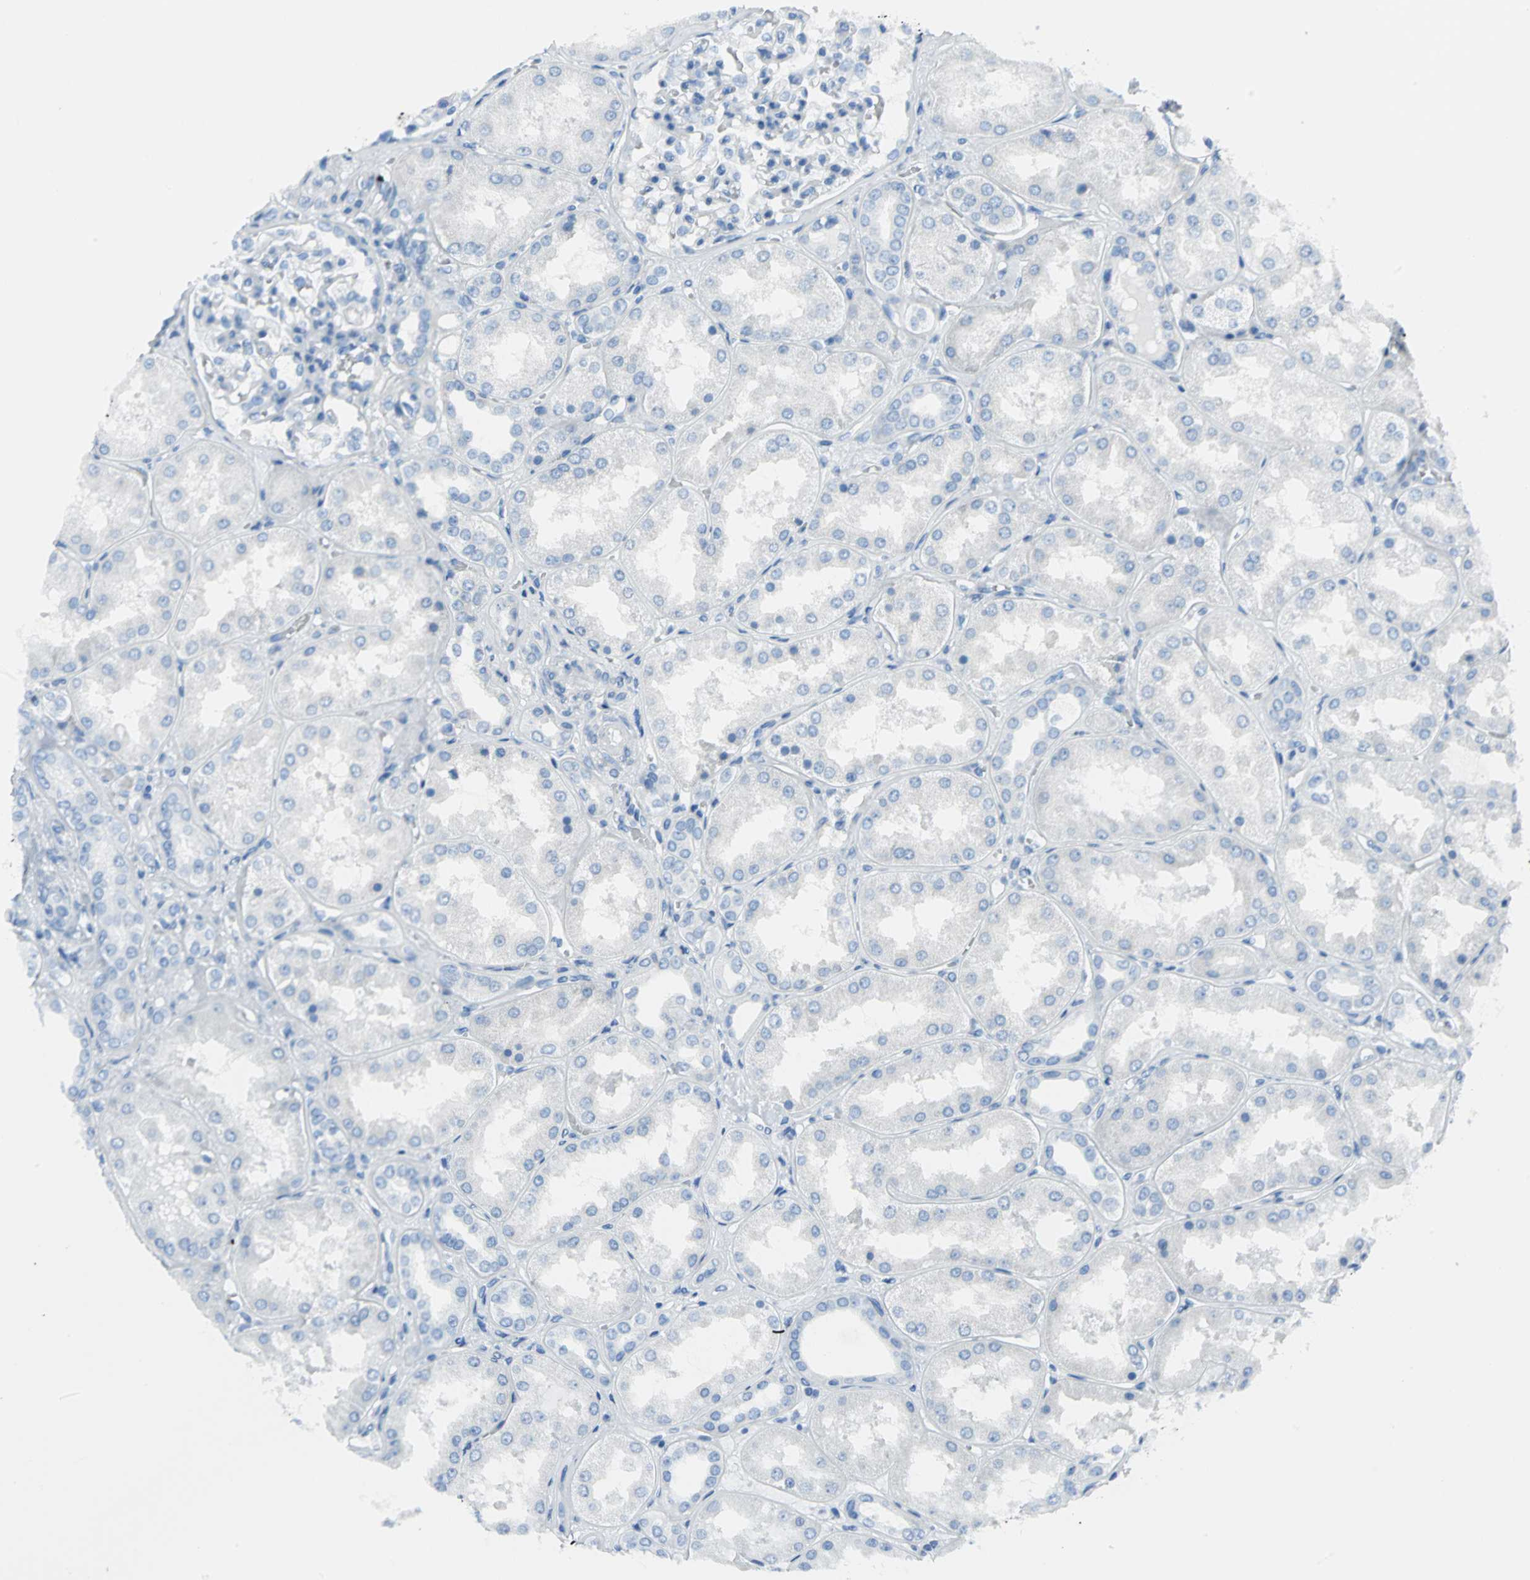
{"staining": {"intensity": "negative", "quantity": "none", "location": "none"}, "tissue": "kidney", "cell_type": "Cells in glomeruli", "image_type": "normal", "snomed": [{"axis": "morphology", "description": "Normal tissue, NOS"}, {"axis": "topography", "description": "Kidney"}], "caption": "Micrograph shows no protein positivity in cells in glomeruli of benign kidney.", "gene": "MCM3", "patient": {"sex": "female", "age": 56}}